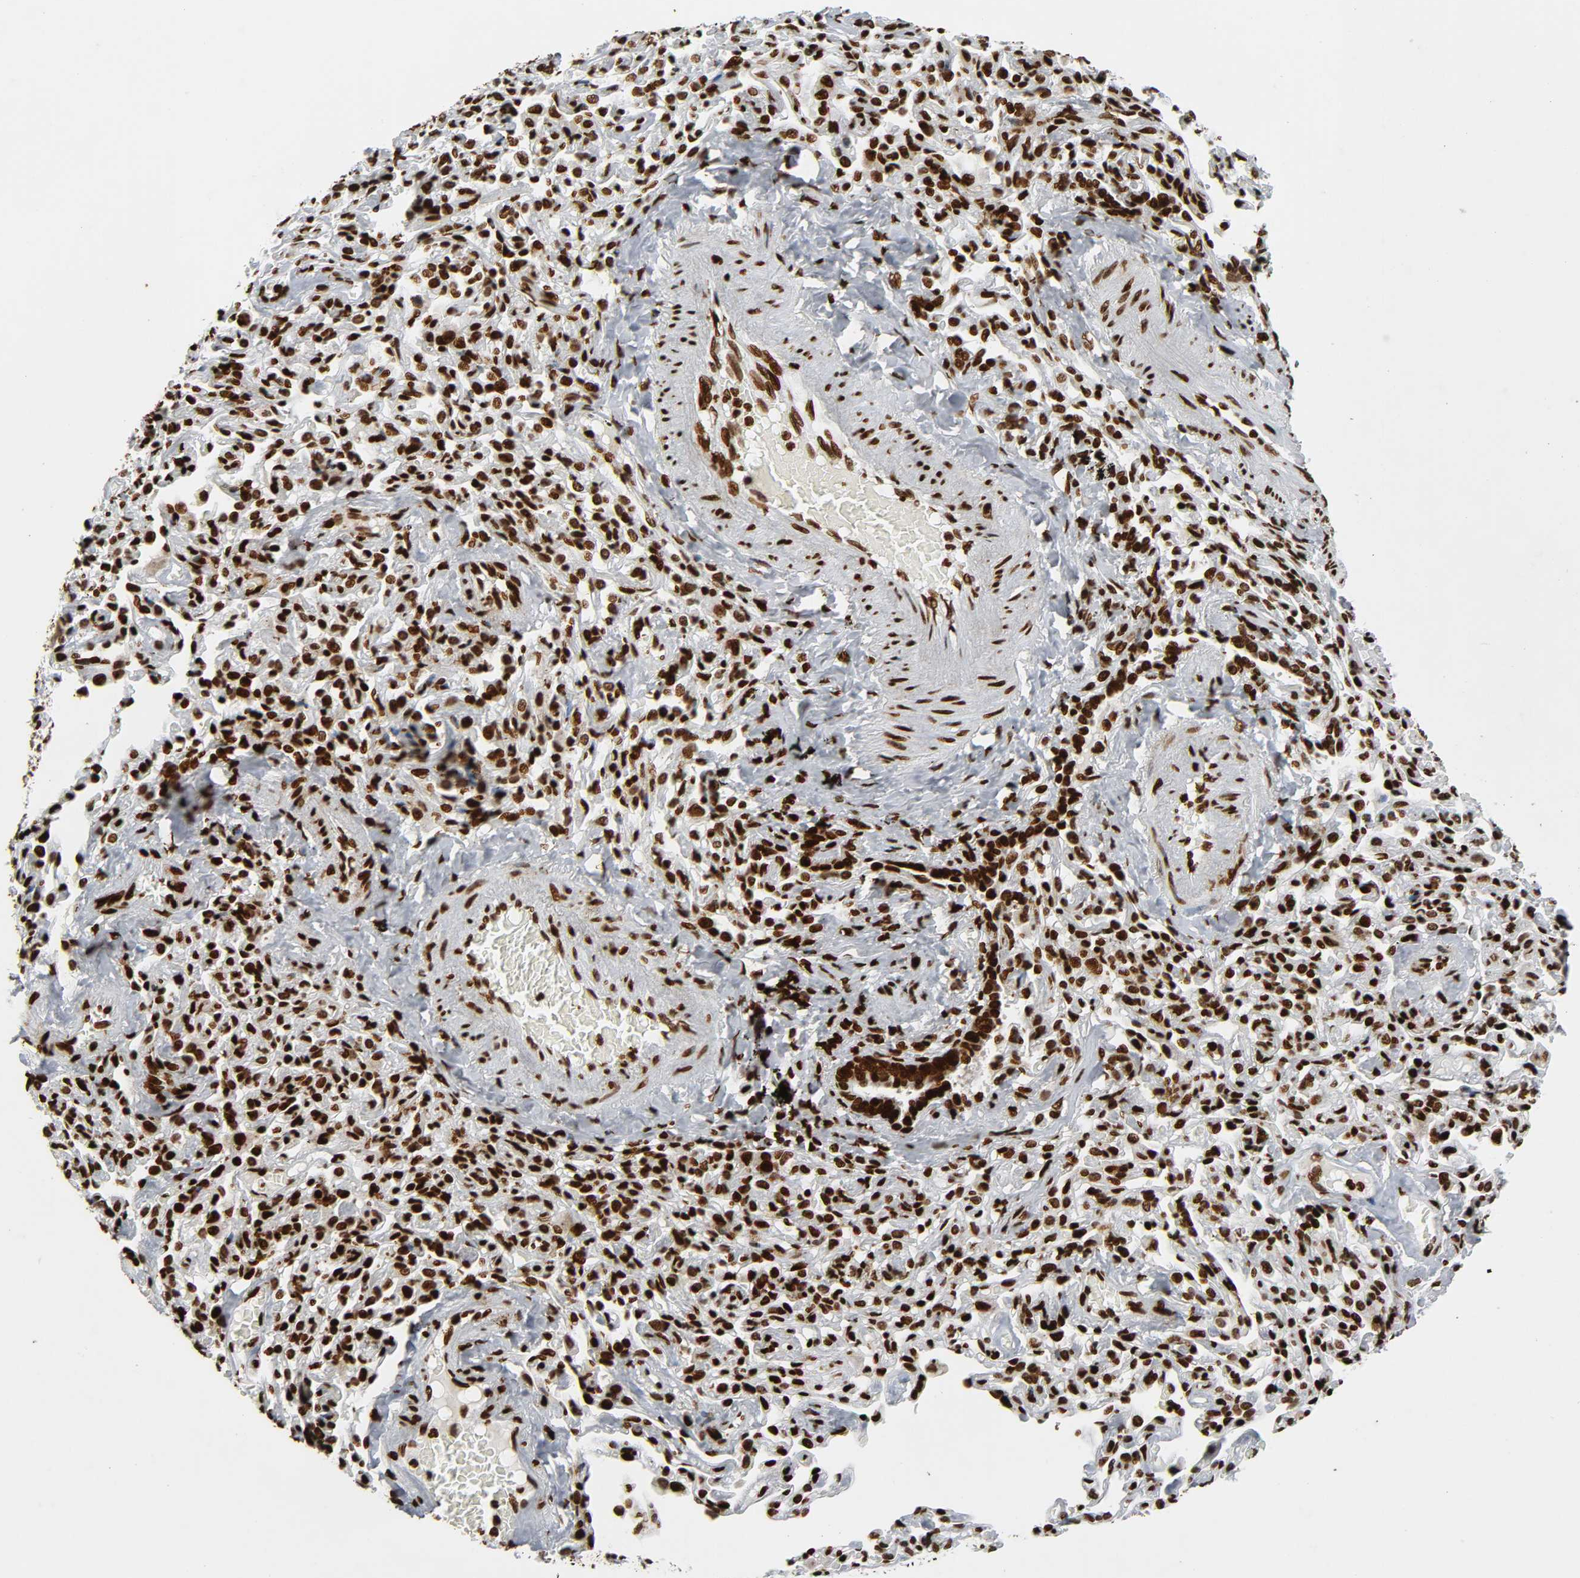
{"staining": {"intensity": "strong", "quantity": ">75%", "location": "nuclear"}, "tissue": "bronchus", "cell_type": "Respiratory epithelial cells", "image_type": "normal", "snomed": [{"axis": "morphology", "description": "Normal tissue, NOS"}, {"axis": "topography", "description": "Lung"}], "caption": "Bronchus stained for a protein (brown) exhibits strong nuclear positive expression in approximately >75% of respiratory epithelial cells.", "gene": "RXRA", "patient": {"sex": "male", "age": 64}}